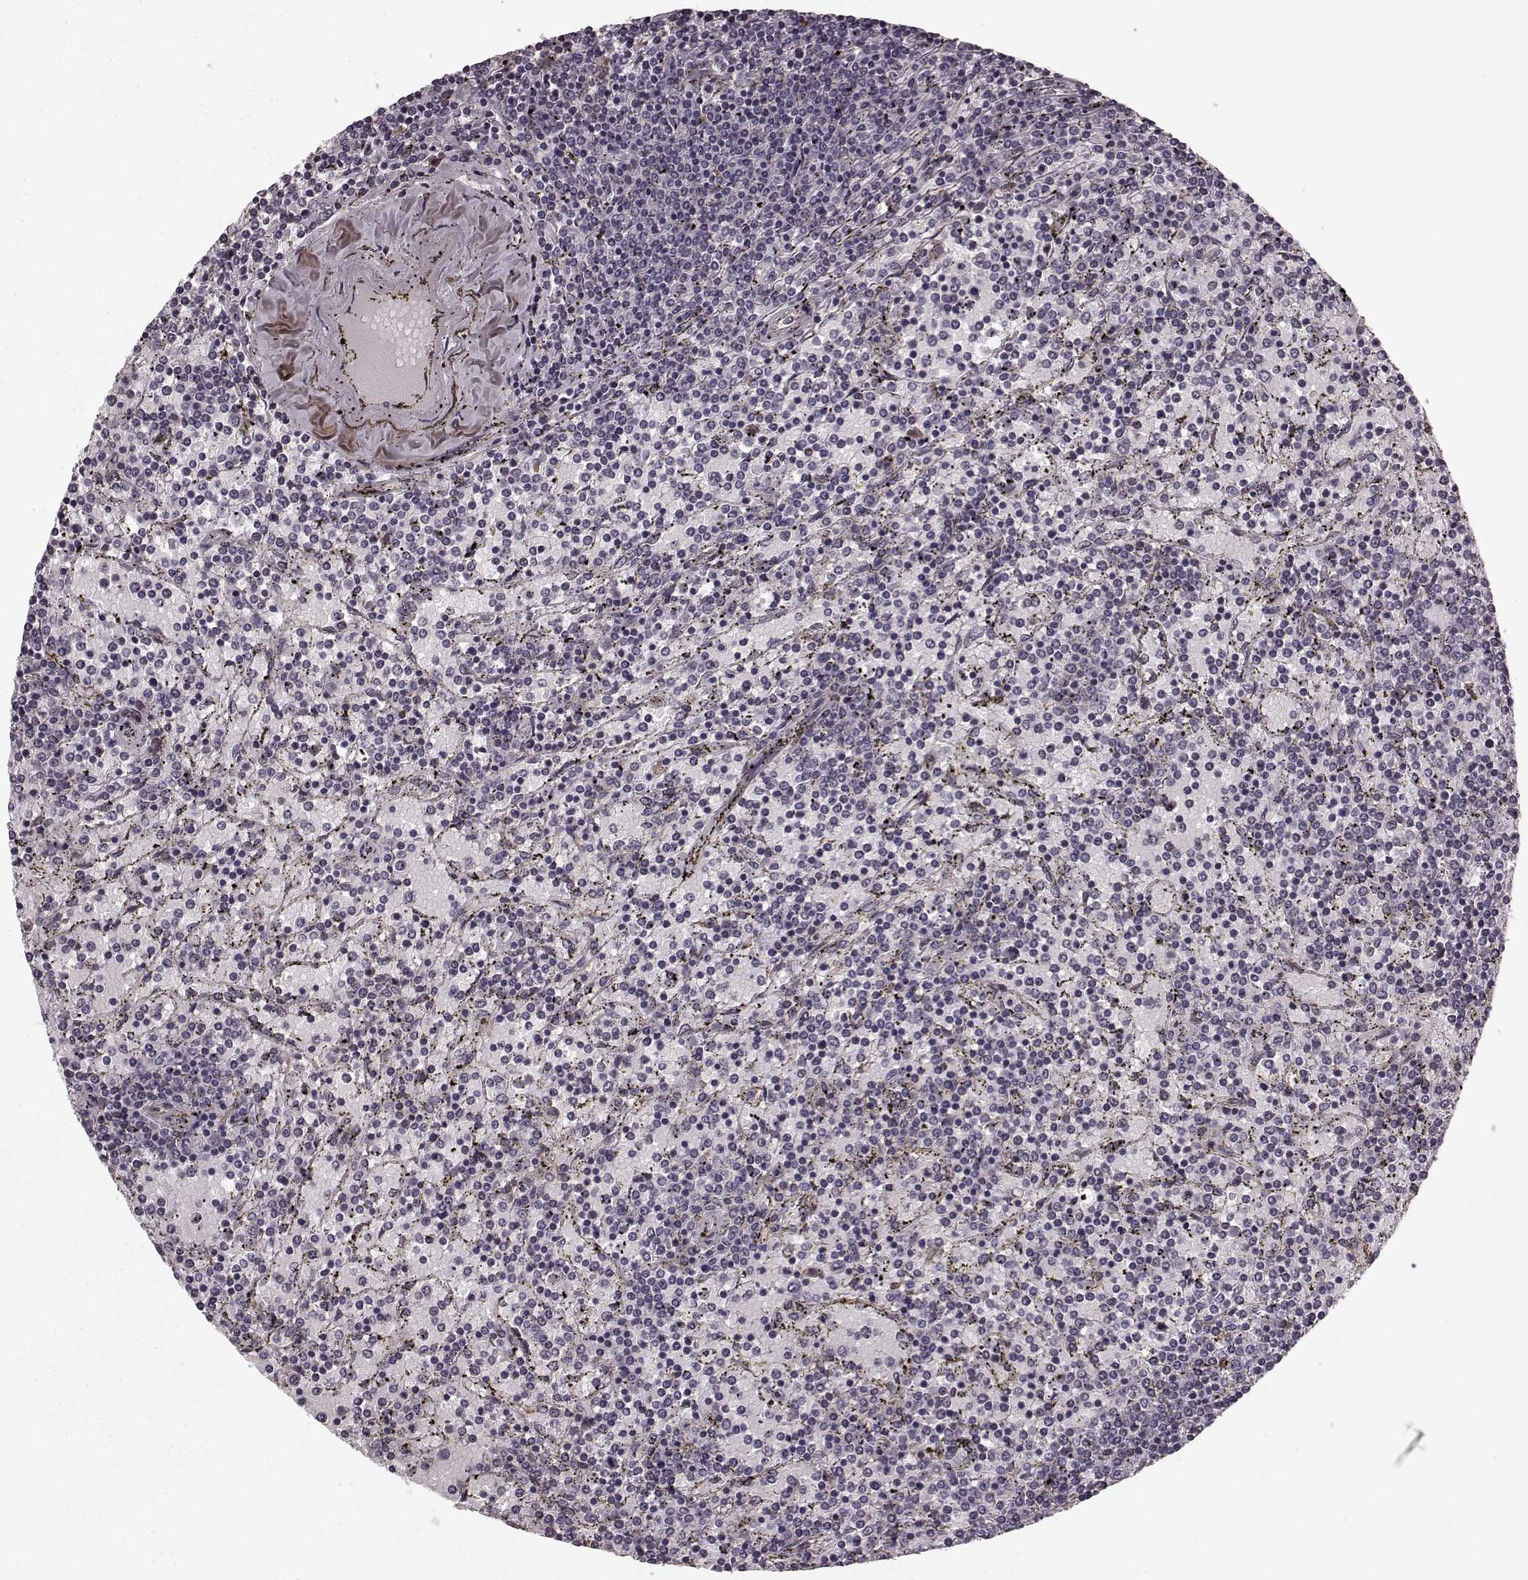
{"staining": {"intensity": "negative", "quantity": "none", "location": "none"}, "tissue": "lymphoma", "cell_type": "Tumor cells", "image_type": "cancer", "snomed": [{"axis": "morphology", "description": "Malignant lymphoma, non-Hodgkin's type, Low grade"}, {"axis": "topography", "description": "Spleen"}], "caption": "This is an immunohistochemistry photomicrograph of lymphoma. There is no expression in tumor cells.", "gene": "FAM234B", "patient": {"sex": "female", "age": 77}}